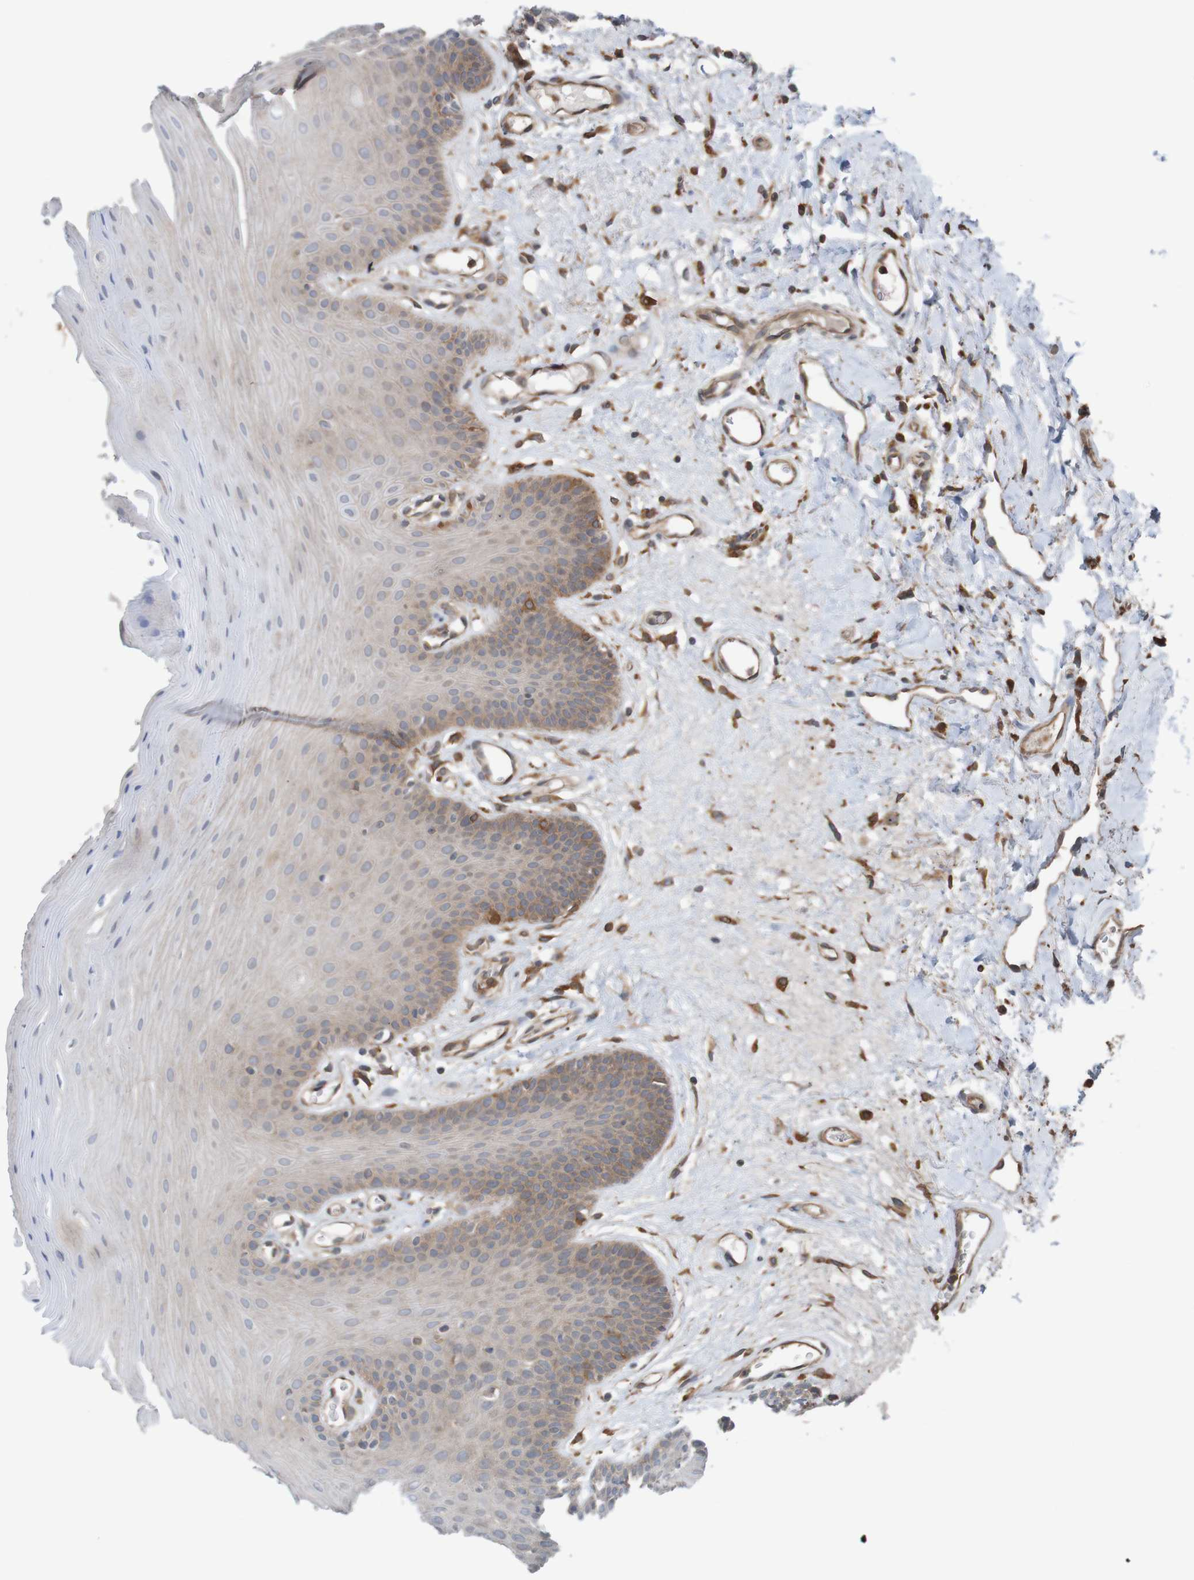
{"staining": {"intensity": "weak", "quantity": "25%-75%", "location": "cytoplasmic/membranous"}, "tissue": "oral mucosa", "cell_type": "Squamous epithelial cells", "image_type": "normal", "snomed": [{"axis": "morphology", "description": "Normal tissue, NOS"}, {"axis": "morphology", "description": "Squamous cell carcinoma, NOS"}, {"axis": "topography", "description": "Skeletal muscle"}, {"axis": "topography", "description": "Adipose tissue"}, {"axis": "topography", "description": "Vascular tissue"}, {"axis": "topography", "description": "Oral tissue"}, {"axis": "topography", "description": "Peripheral nerve tissue"}, {"axis": "topography", "description": "Head-Neck"}], "caption": "The image reveals immunohistochemical staining of normal oral mucosa. There is weak cytoplasmic/membranous positivity is seen in about 25%-75% of squamous epithelial cells.", "gene": "ARHGEF11", "patient": {"sex": "male", "age": 71}}